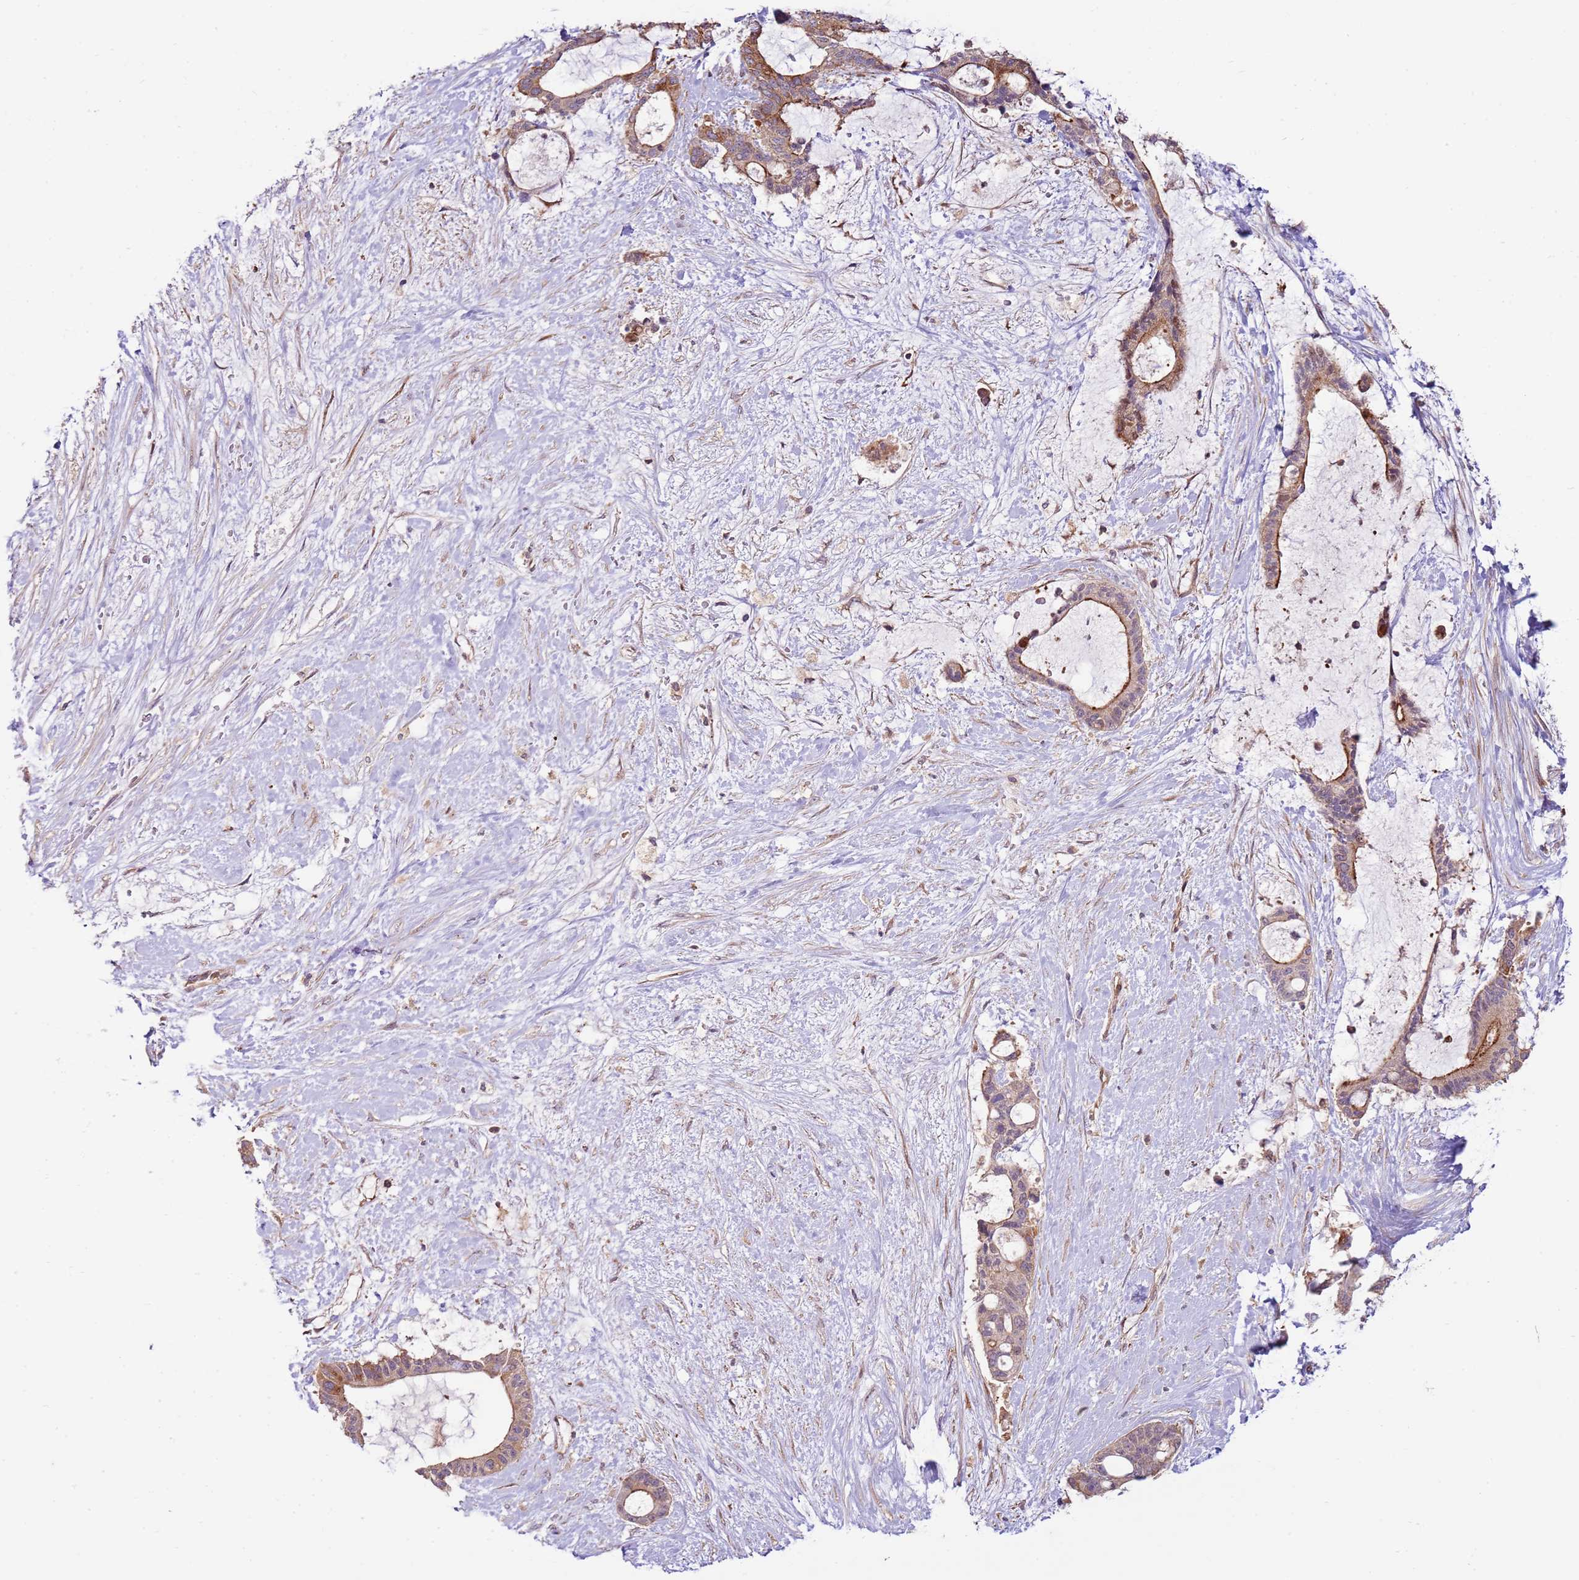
{"staining": {"intensity": "moderate", "quantity": "25%-75%", "location": "cytoplasmic/membranous"}, "tissue": "liver cancer", "cell_type": "Tumor cells", "image_type": "cancer", "snomed": [{"axis": "morphology", "description": "Normal tissue, NOS"}, {"axis": "morphology", "description": "Cholangiocarcinoma"}, {"axis": "topography", "description": "Liver"}, {"axis": "topography", "description": "Peripheral nerve tissue"}], "caption": "A brown stain highlights moderate cytoplasmic/membranous positivity of a protein in liver cancer (cholangiocarcinoma) tumor cells. (IHC, brightfield microscopy, high magnification).", "gene": "ZNF624", "patient": {"sex": "female", "age": 73}}